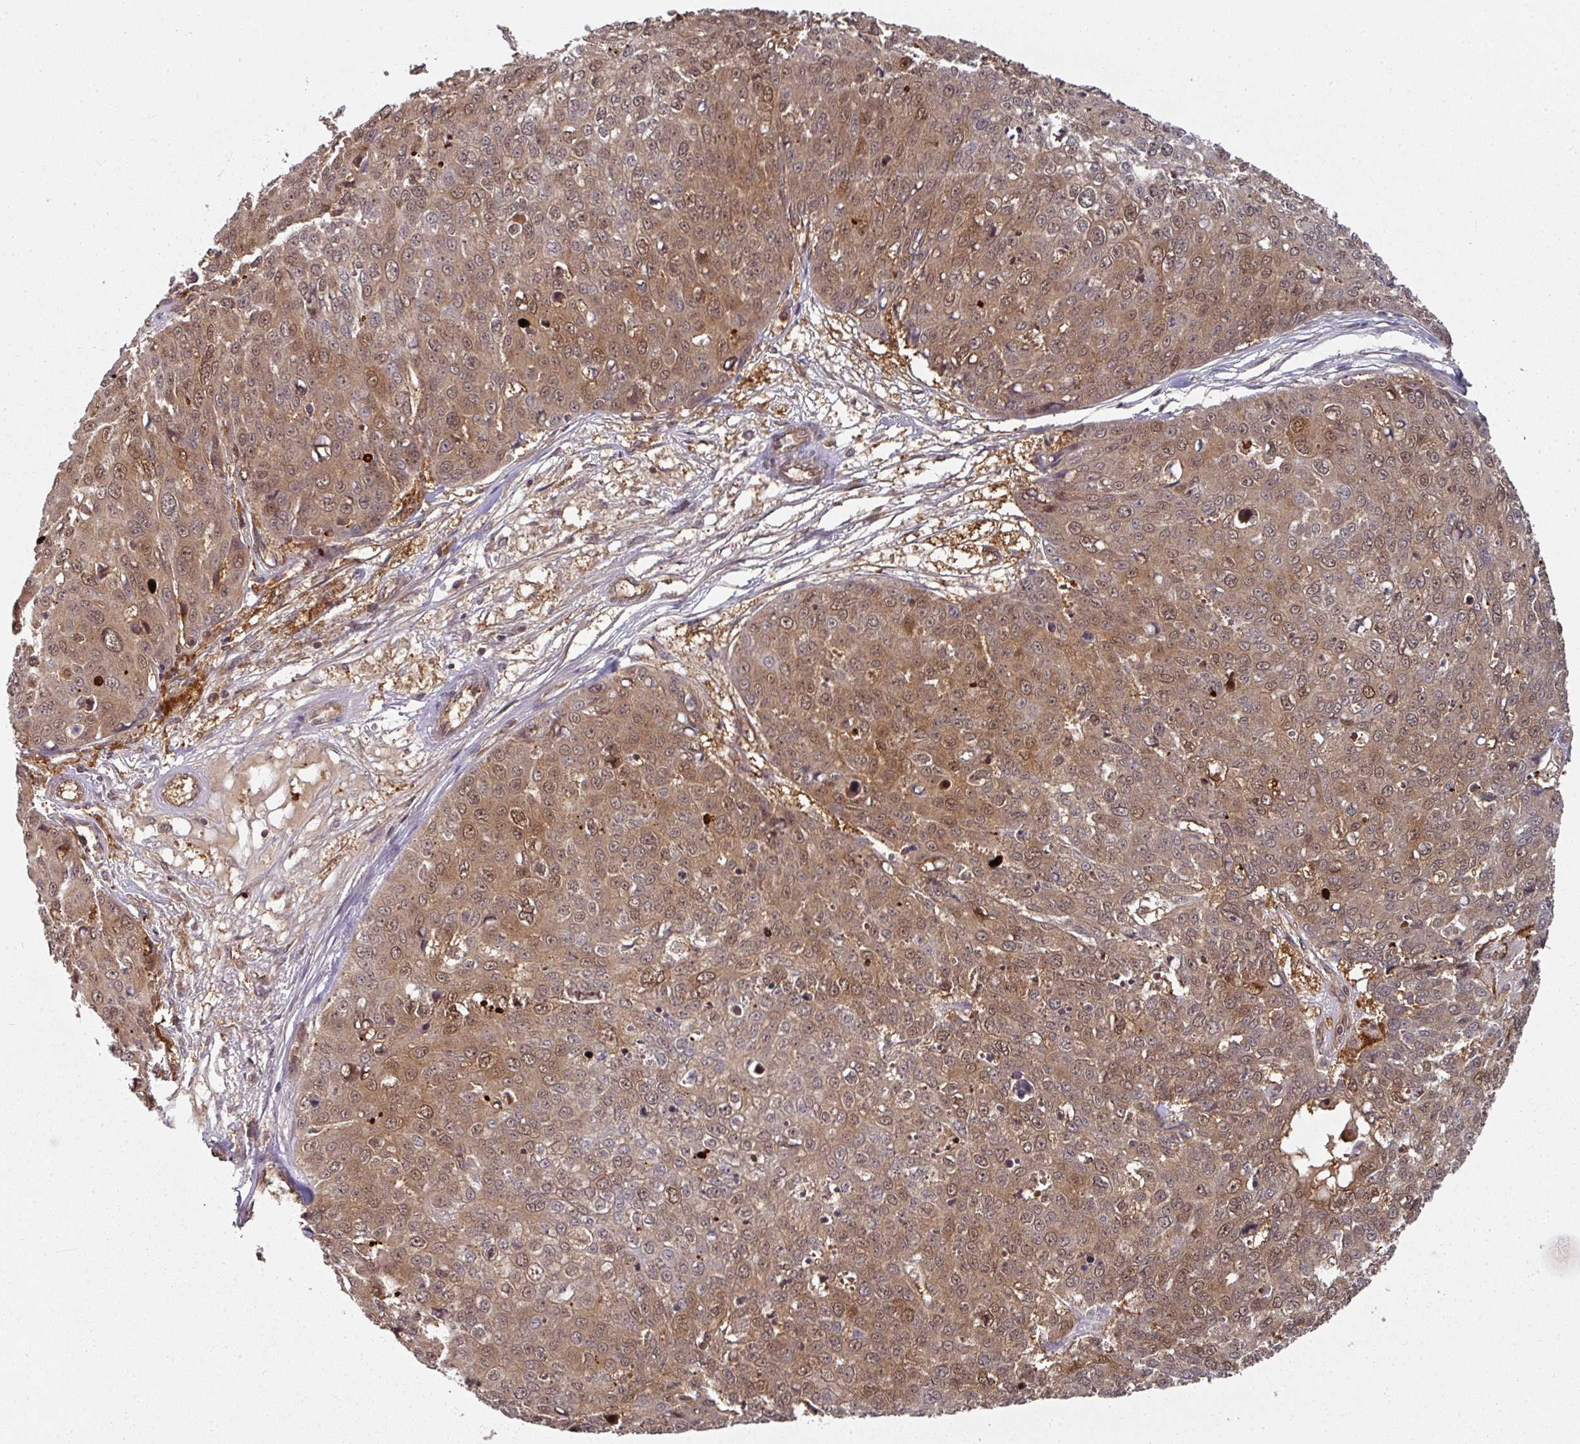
{"staining": {"intensity": "moderate", "quantity": ">75%", "location": "cytoplasmic/membranous,nuclear"}, "tissue": "skin cancer", "cell_type": "Tumor cells", "image_type": "cancer", "snomed": [{"axis": "morphology", "description": "Squamous cell carcinoma, NOS"}, {"axis": "topography", "description": "Skin"}], "caption": "Protein analysis of skin cancer (squamous cell carcinoma) tissue reveals moderate cytoplasmic/membranous and nuclear staining in about >75% of tumor cells.", "gene": "EIF4EBP2", "patient": {"sex": "male", "age": 71}}